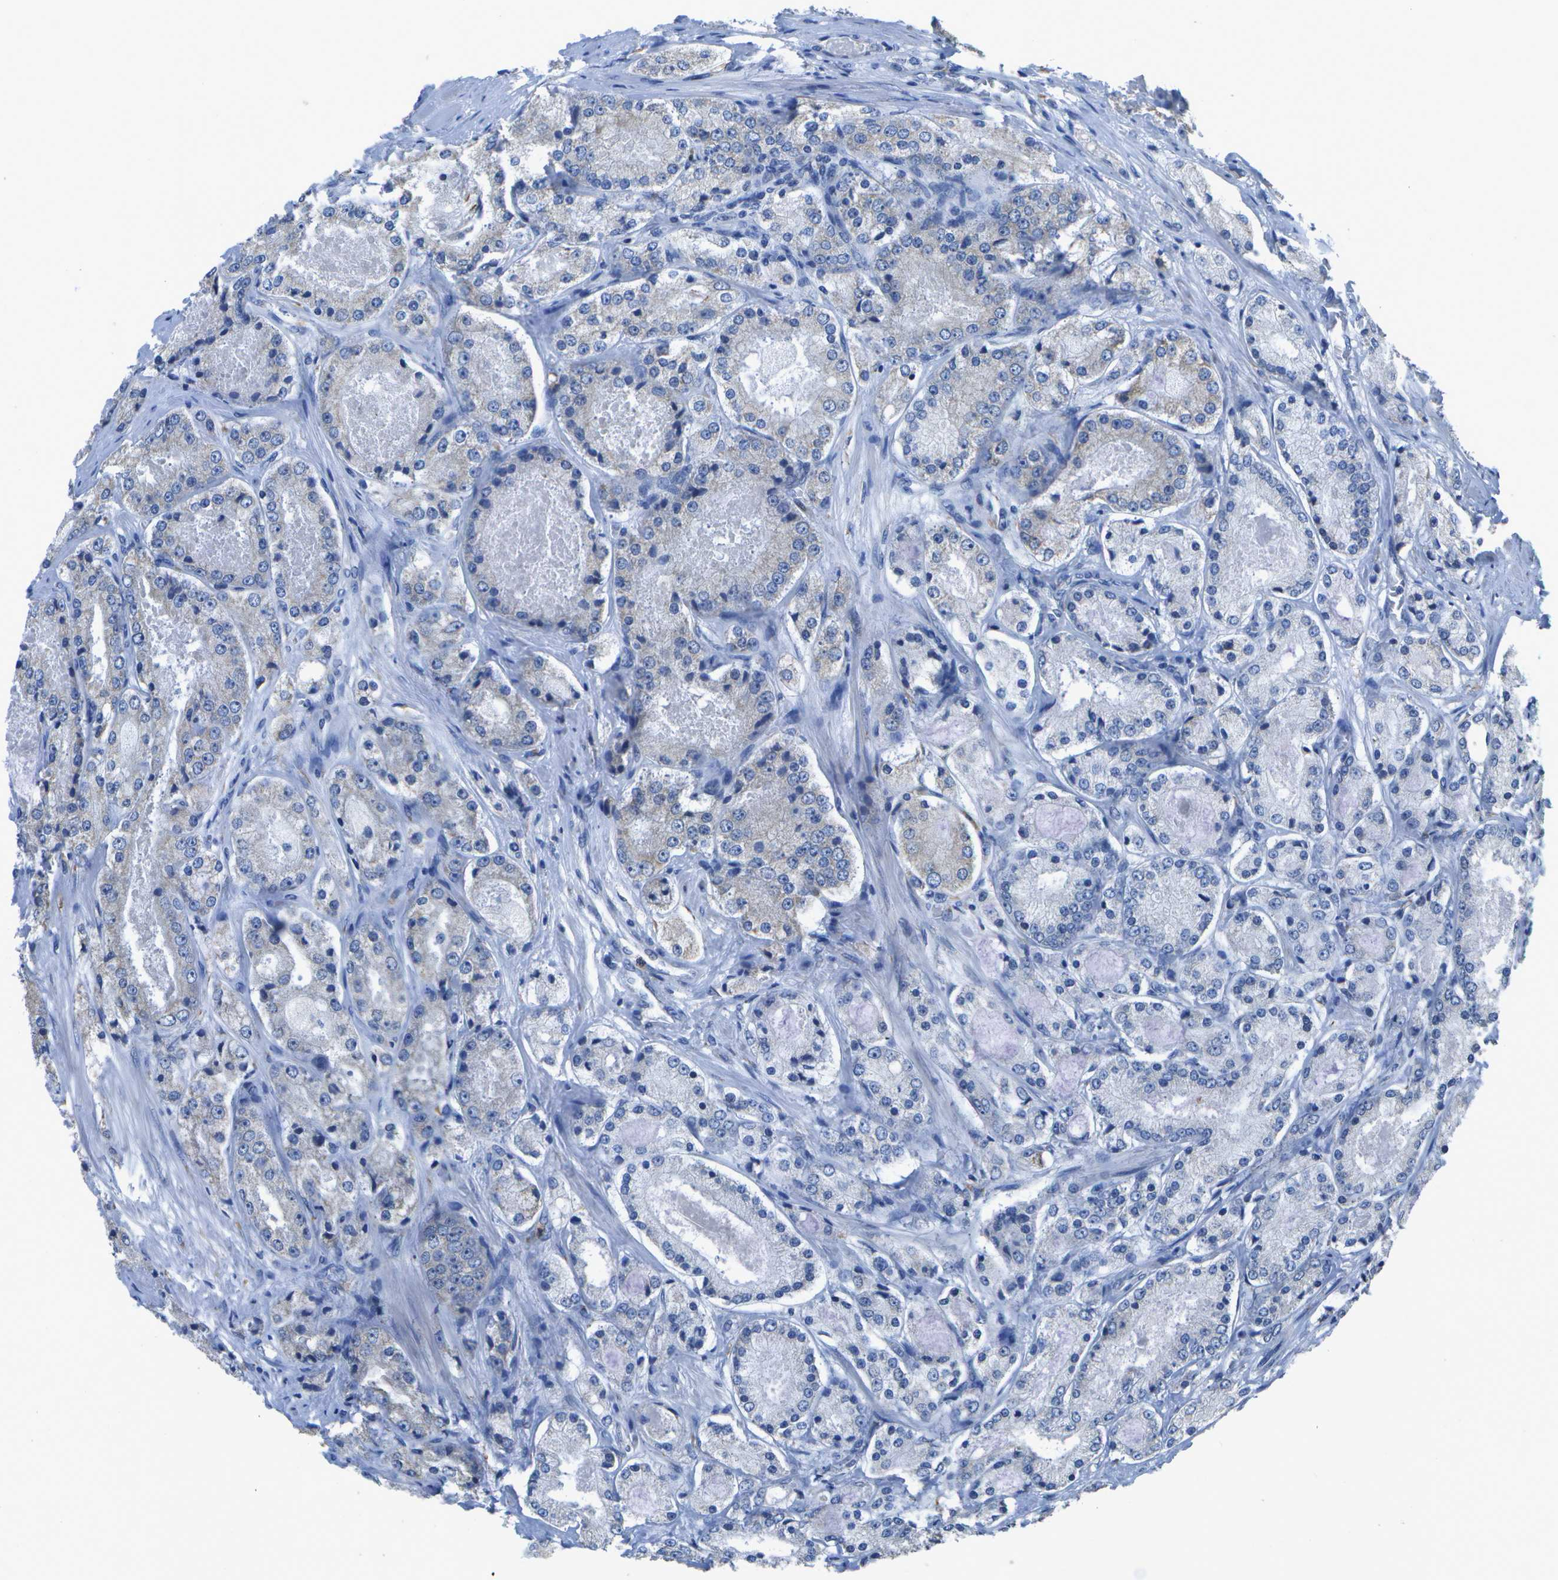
{"staining": {"intensity": "negative", "quantity": "none", "location": "none"}, "tissue": "prostate cancer", "cell_type": "Tumor cells", "image_type": "cancer", "snomed": [{"axis": "morphology", "description": "Adenocarcinoma, High grade"}, {"axis": "topography", "description": "Prostate"}], "caption": "This image is of prostate cancer stained with immunohistochemistry to label a protein in brown with the nuclei are counter-stained blue. There is no expression in tumor cells. (IHC, brightfield microscopy, high magnification).", "gene": "DSE", "patient": {"sex": "male", "age": 65}}